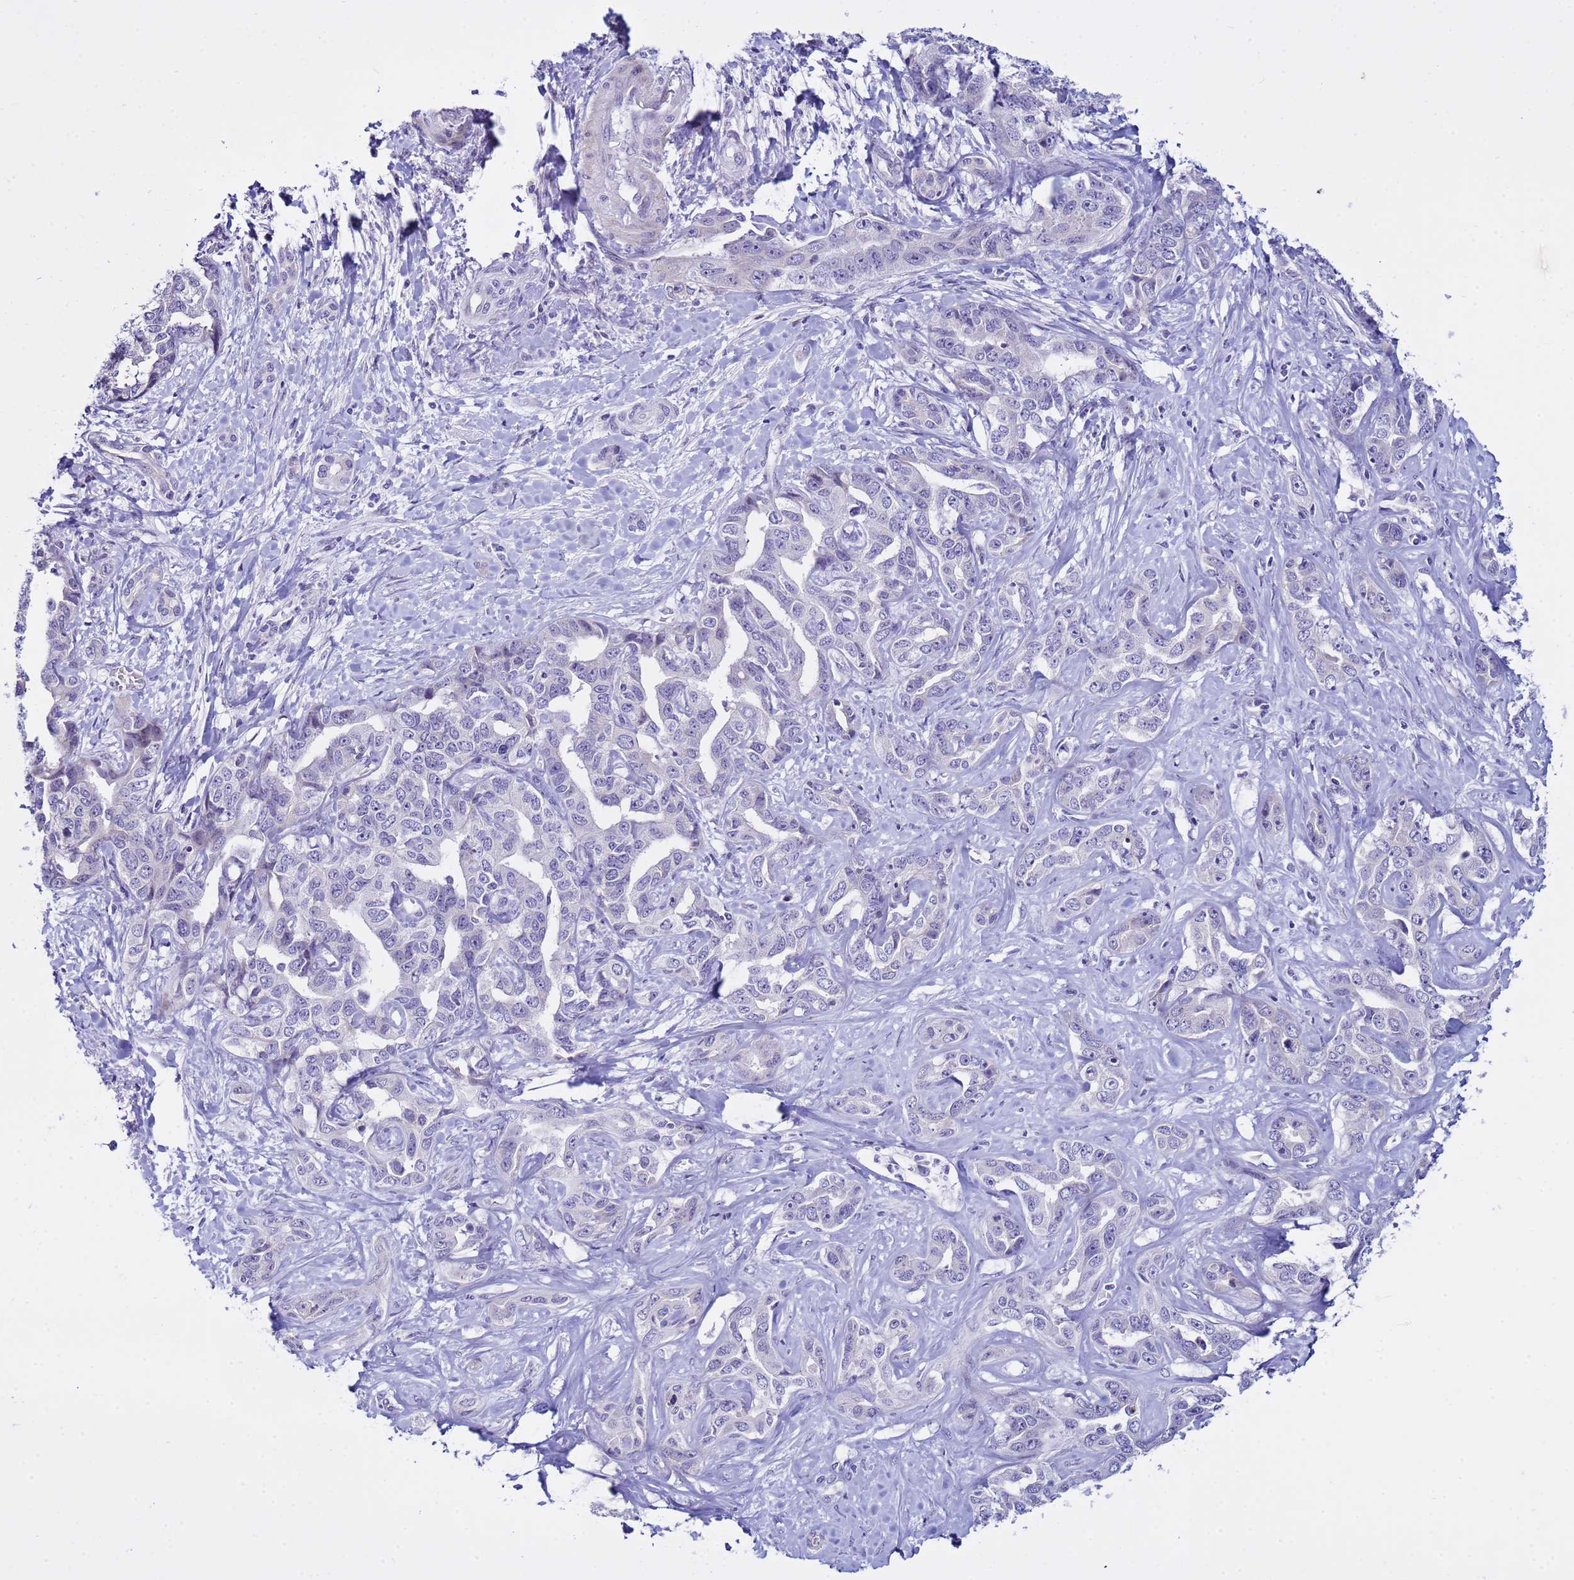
{"staining": {"intensity": "negative", "quantity": "none", "location": "none"}, "tissue": "liver cancer", "cell_type": "Tumor cells", "image_type": "cancer", "snomed": [{"axis": "morphology", "description": "Cholangiocarcinoma"}, {"axis": "topography", "description": "Liver"}], "caption": "This photomicrograph is of liver cancer (cholangiocarcinoma) stained with immunohistochemistry to label a protein in brown with the nuclei are counter-stained blue. There is no staining in tumor cells. (DAB (3,3'-diaminobenzidine) immunohistochemistry with hematoxylin counter stain).", "gene": "IGSF11", "patient": {"sex": "male", "age": 59}}